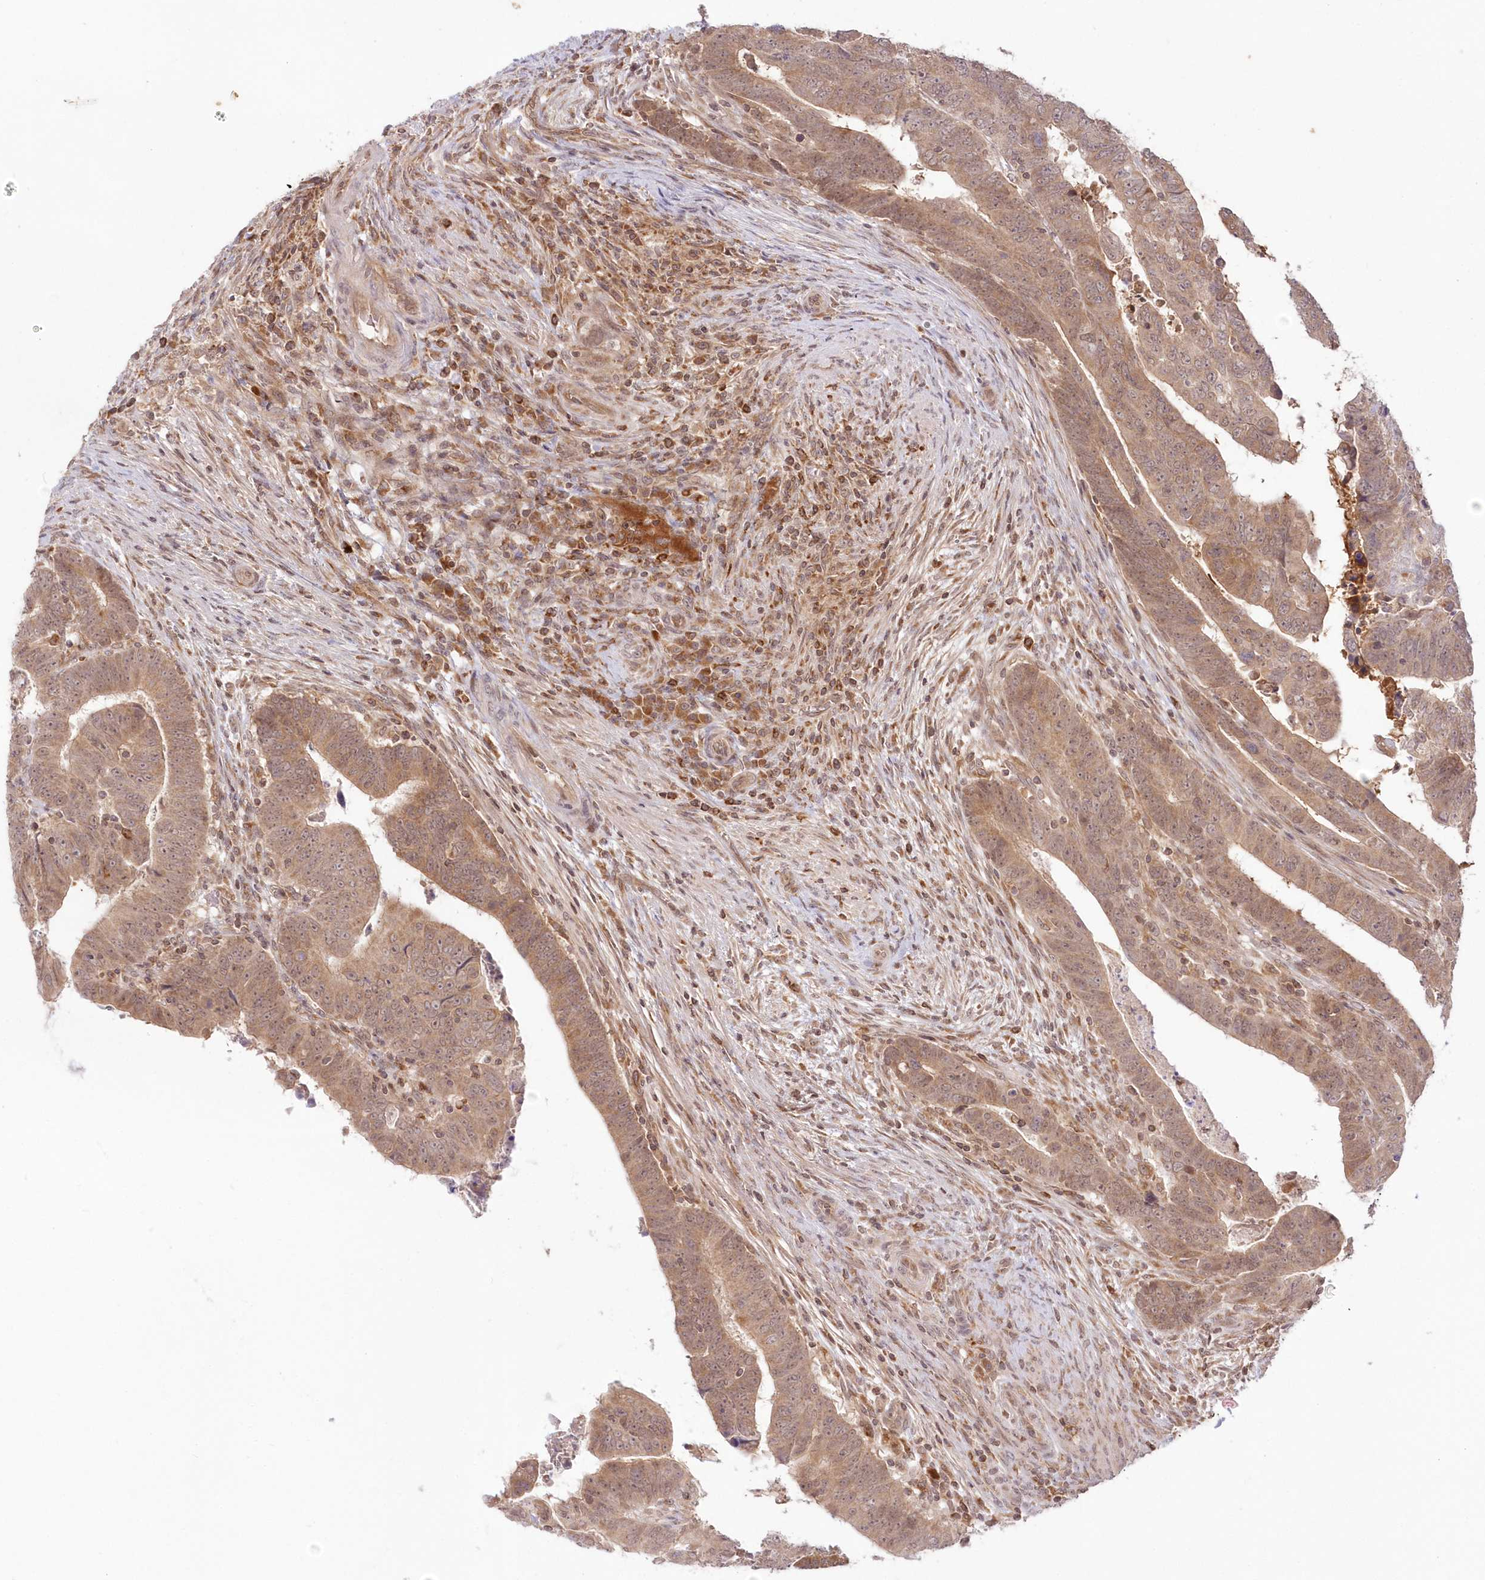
{"staining": {"intensity": "moderate", "quantity": ">75%", "location": "cytoplasmic/membranous,nuclear"}, "tissue": "colorectal cancer", "cell_type": "Tumor cells", "image_type": "cancer", "snomed": [{"axis": "morphology", "description": "Normal tissue, NOS"}, {"axis": "morphology", "description": "Adenocarcinoma, NOS"}, {"axis": "topography", "description": "Rectum"}], "caption": "Human colorectal cancer stained with a brown dye demonstrates moderate cytoplasmic/membranous and nuclear positive staining in approximately >75% of tumor cells.", "gene": "MTMR3", "patient": {"sex": "female", "age": 65}}